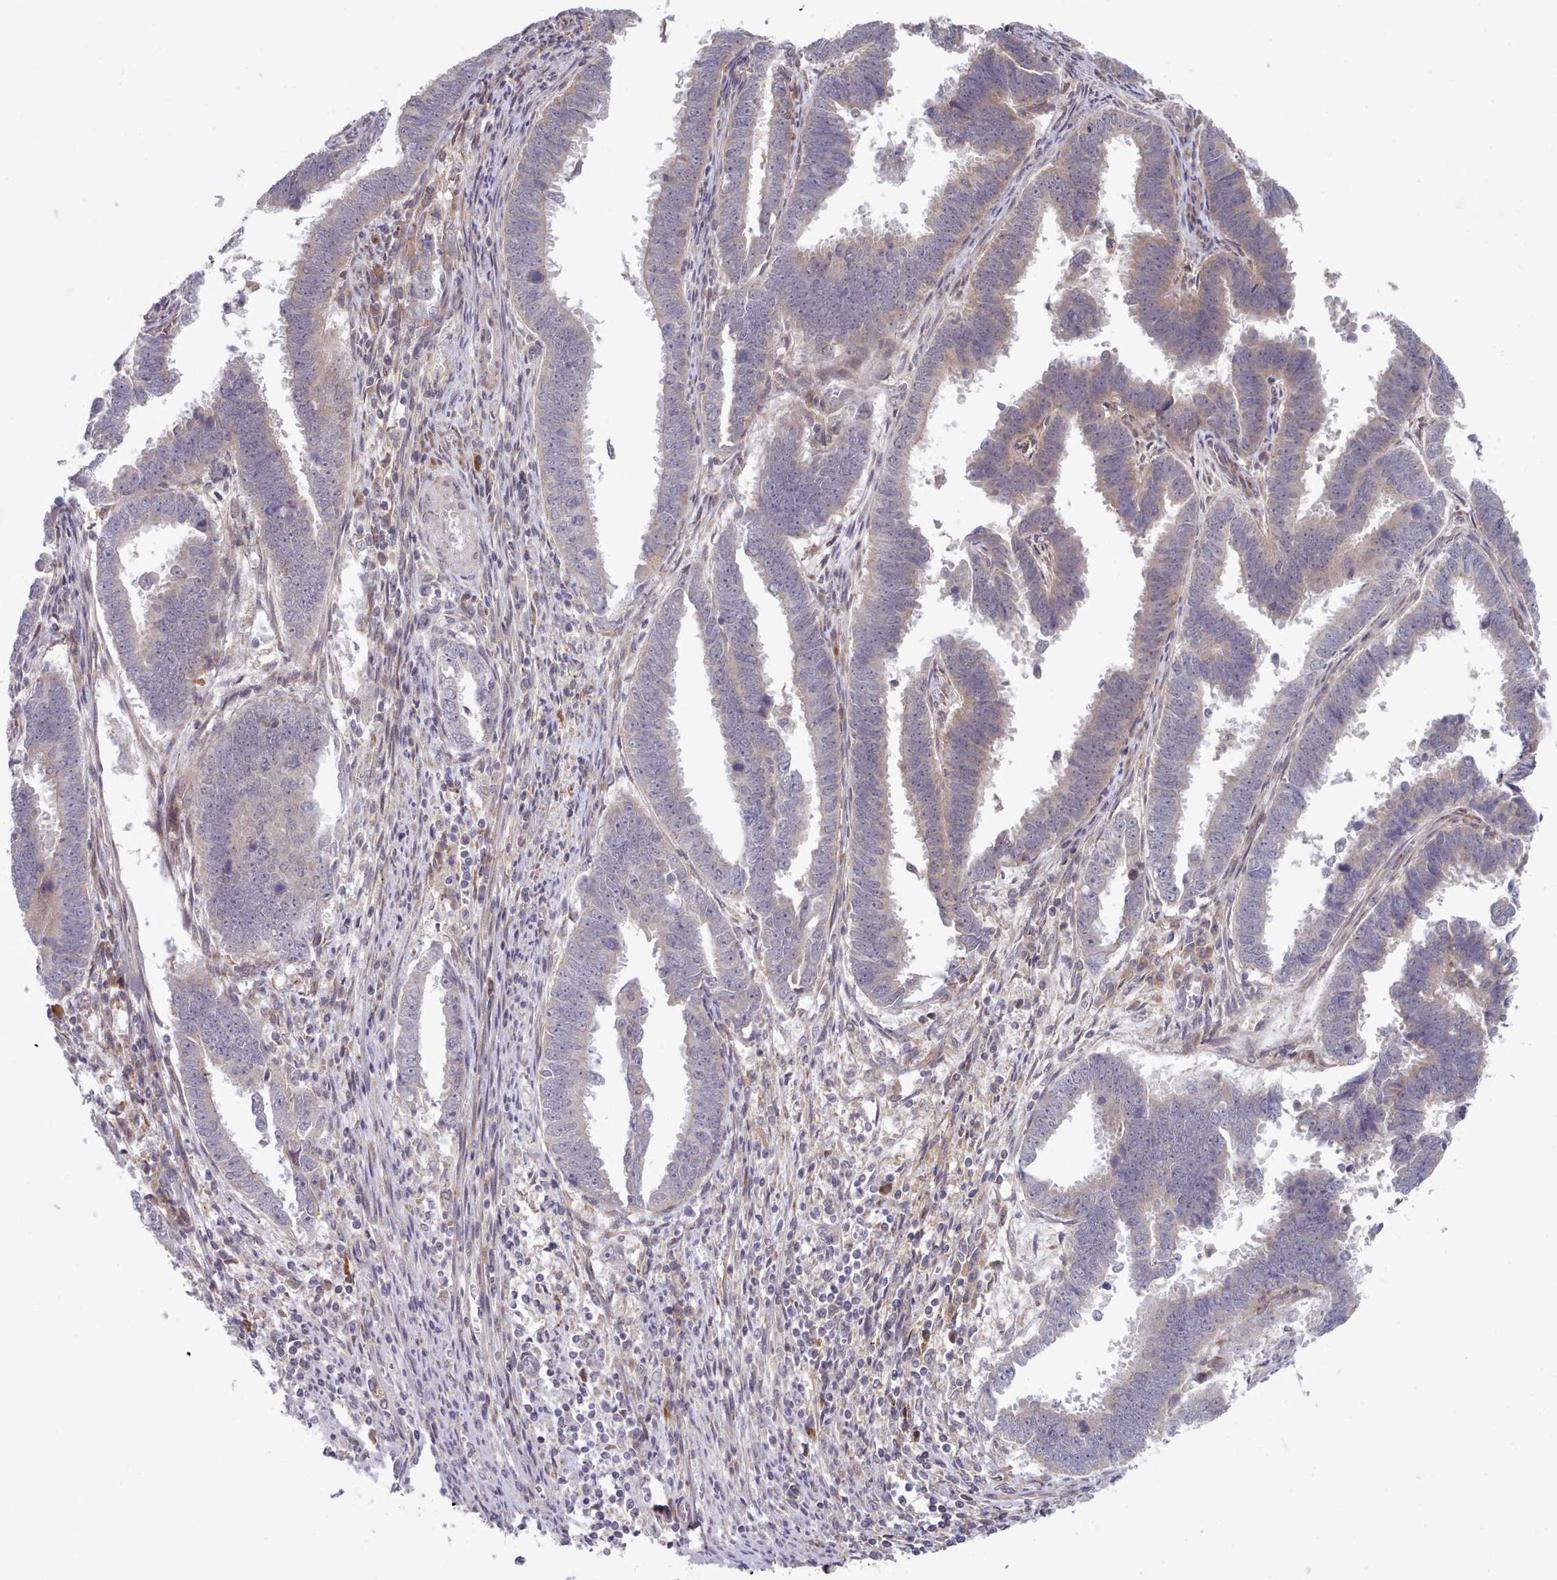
{"staining": {"intensity": "negative", "quantity": "none", "location": "none"}, "tissue": "endometrial cancer", "cell_type": "Tumor cells", "image_type": "cancer", "snomed": [{"axis": "morphology", "description": "Adenocarcinoma, NOS"}, {"axis": "topography", "description": "Endometrium"}], "caption": "DAB immunohistochemical staining of adenocarcinoma (endometrial) displays no significant expression in tumor cells. (Immunohistochemistry (ihc), brightfield microscopy, high magnification).", "gene": "TRIM26", "patient": {"sex": "female", "age": 75}}